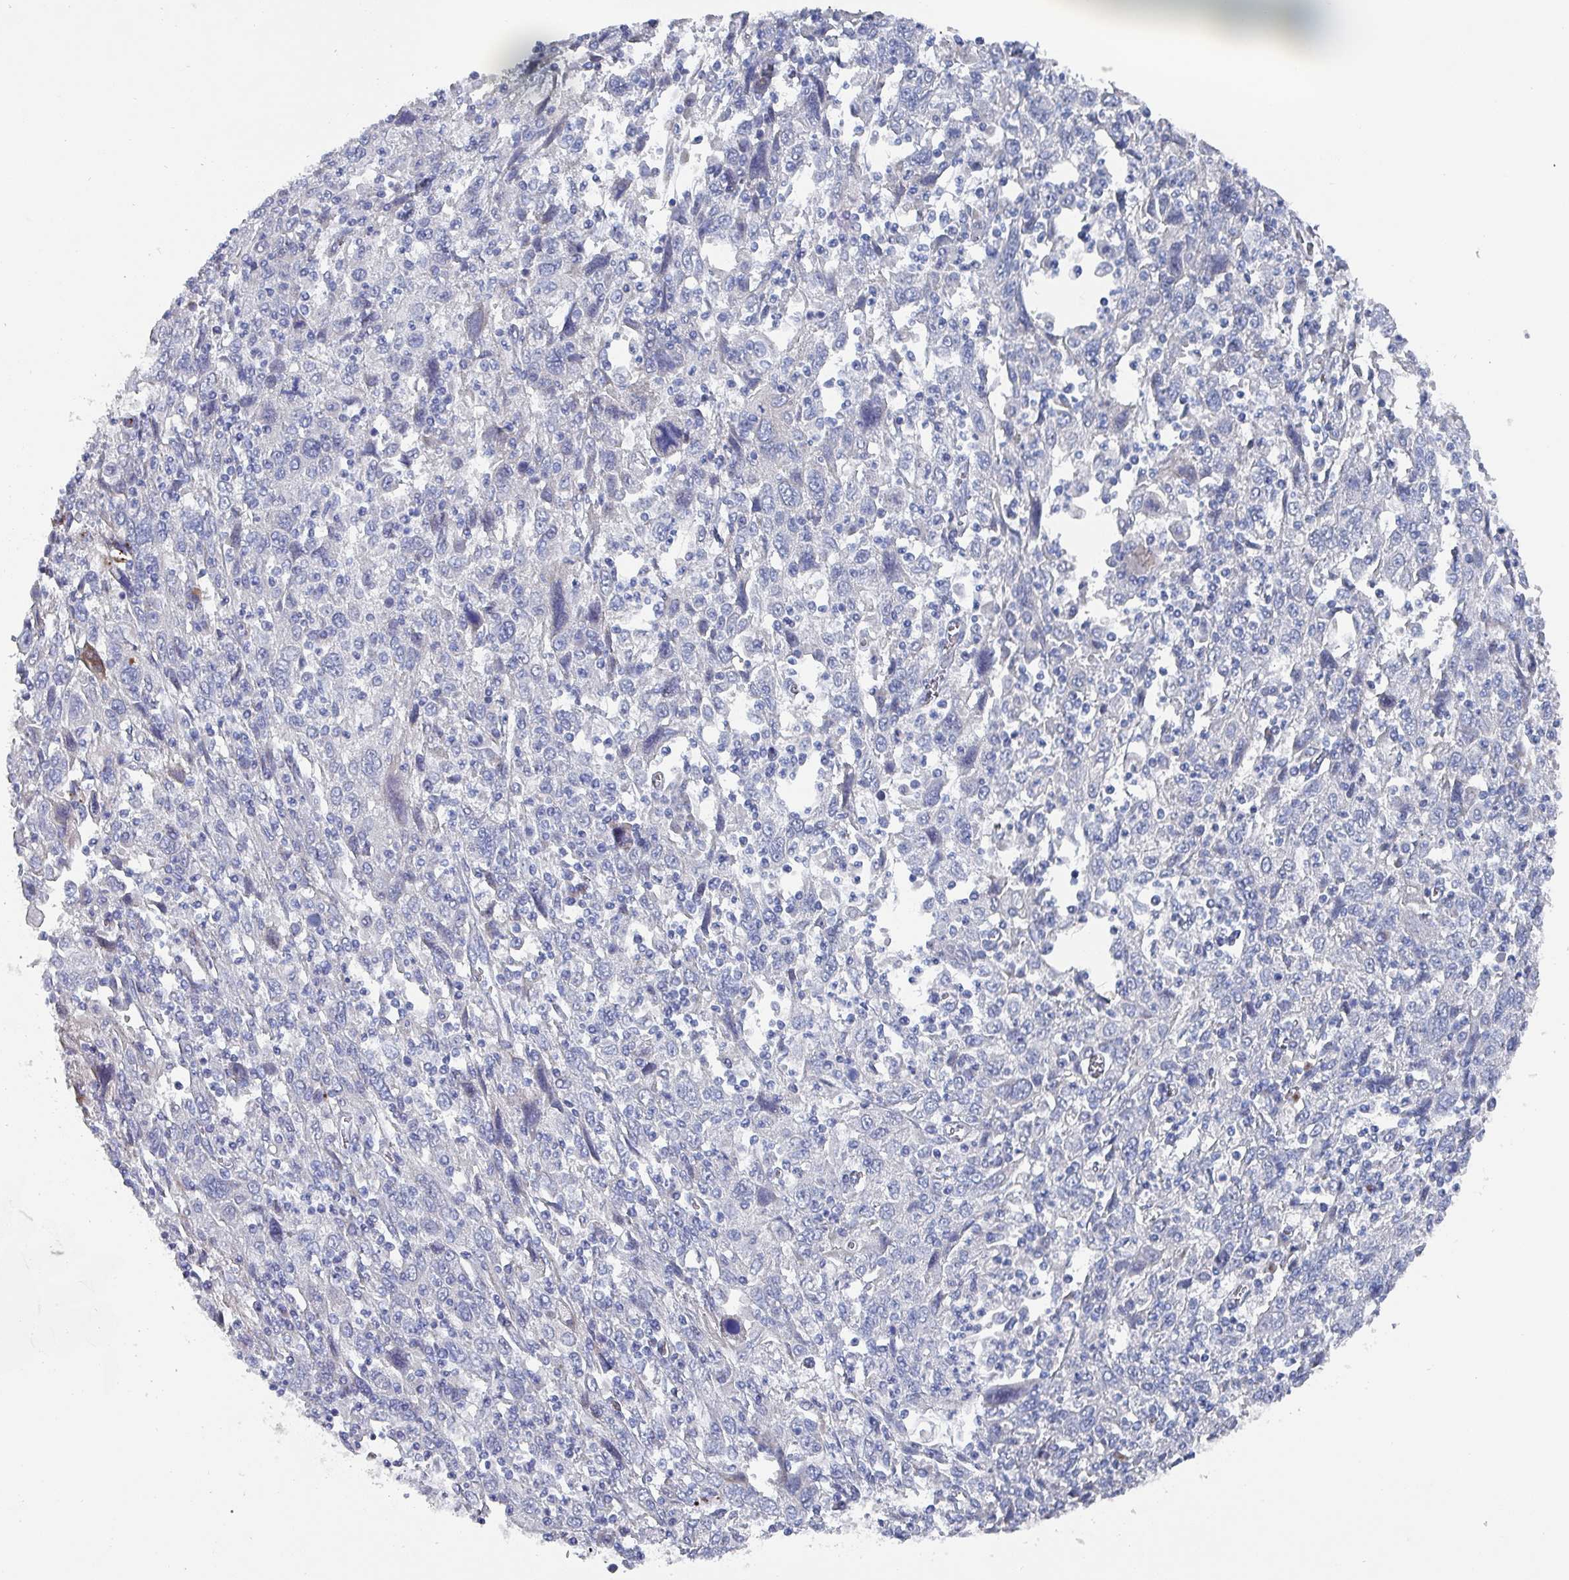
{"staining": {"intensity": "negative", "quantity": "none", "location": "none"}, "tissue": "cervical cancer", "cell_type": "Tumor cells", "image_type": "cancer", "snomed": [{"axis": "morphology", "description": "Squamous cell carcinoma, NOS"}, {"axis": "topography", "description": "Cervix"}], "caption": "Immunohistochemistry (IHC) of human cervical cancer (squamous cell carcinoma) reveals no positivity in tumor cells. (DAB (3,3'-diaminobenzidine) immunohistochemistry visualized using brightfield microscopy, high magnification).", "gene": "DRD5", "patient": {"sex": "female", "age": 46}}